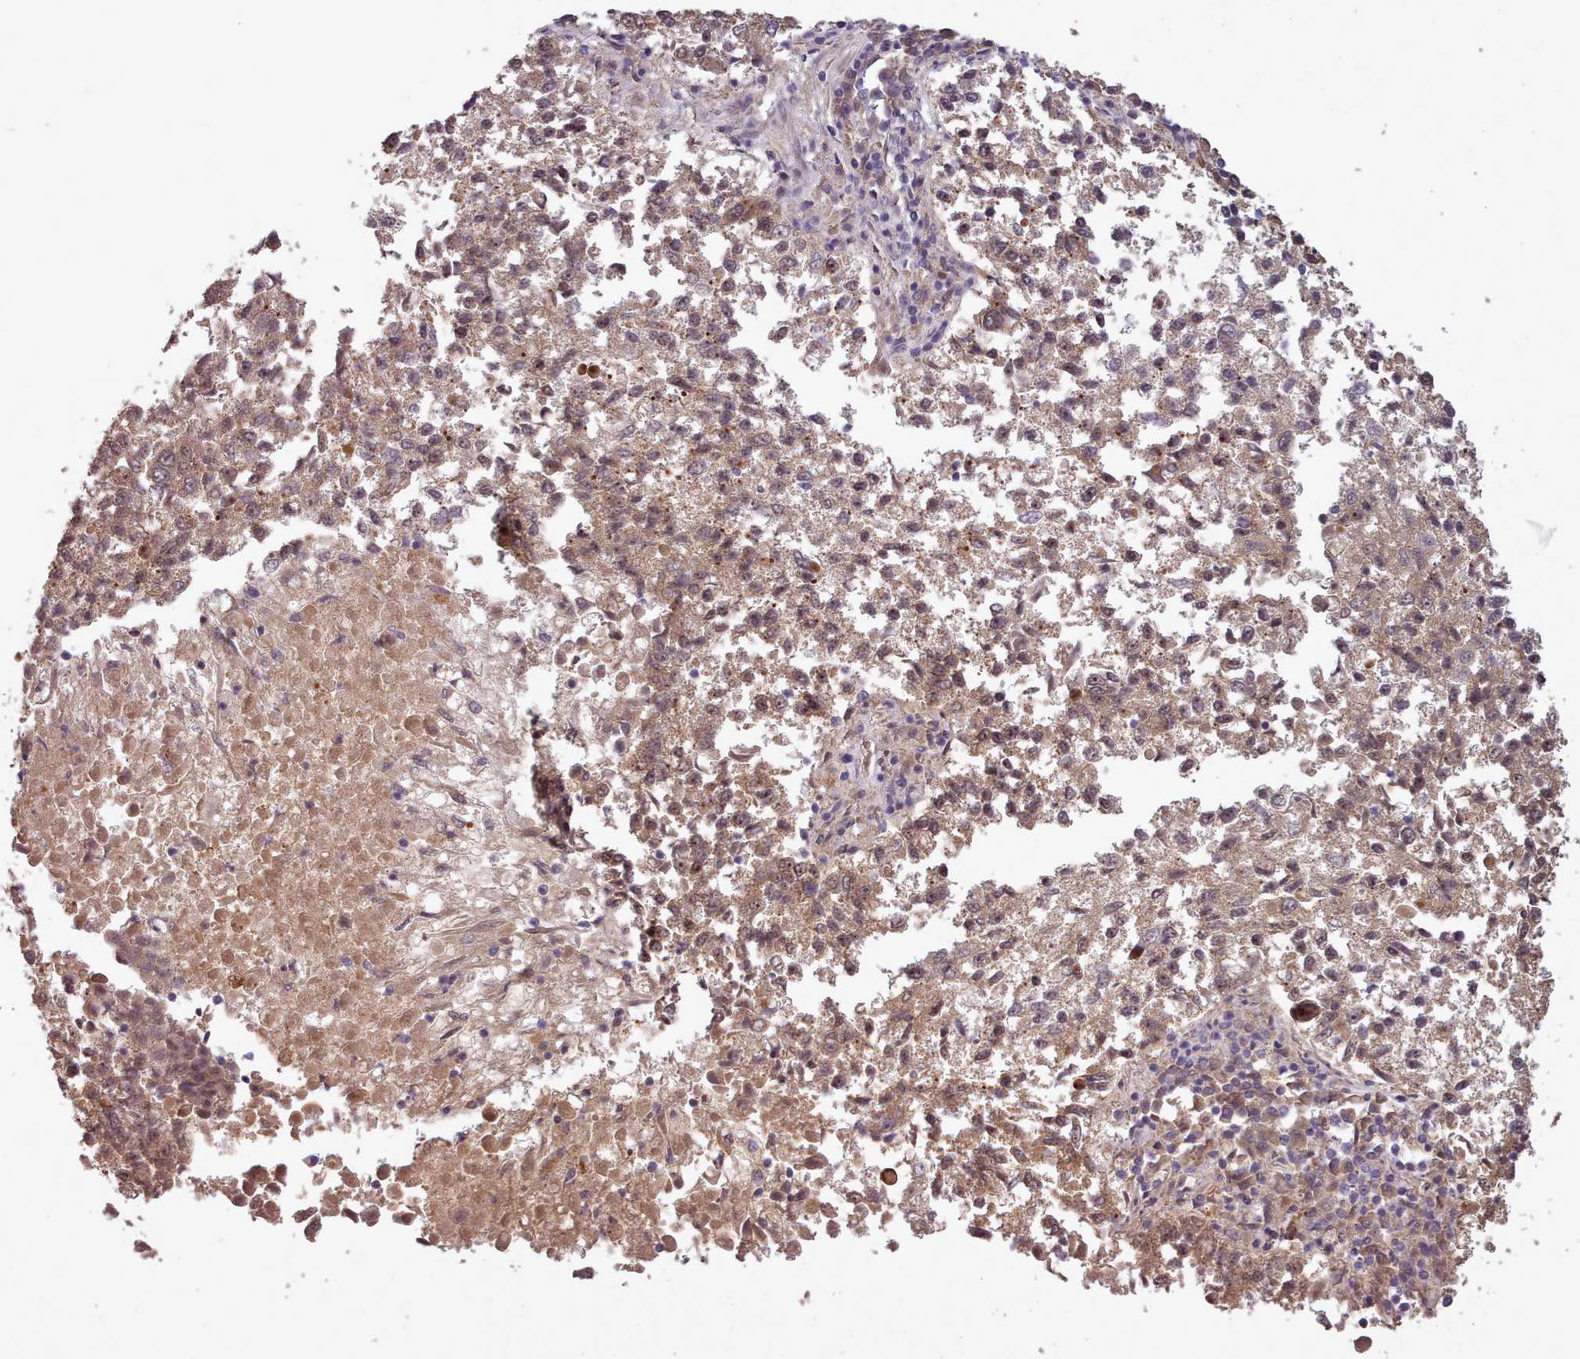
{"staining": {"intensity": "moderate", "quantity": "25%-75%", "location": "cytoplasmic/membranous,nuclear"}, "tissue": "lung cancer", "cell_type": "Tumor cells", "image_type": "cancer", "snomed": [{"axis": "morphology", "description": "Squamous cell carcinoma, NOS"}, {"axis": "topography", "description": "Lung"}], "caption": "Tumor cells display medium levels of moderate cytoplasmic/membranous and nuclear positivity in approximately 25%-75% of cells in lung cancer.", "gene": "CDC6", "patient": {"sex": "male", "age": 73}}